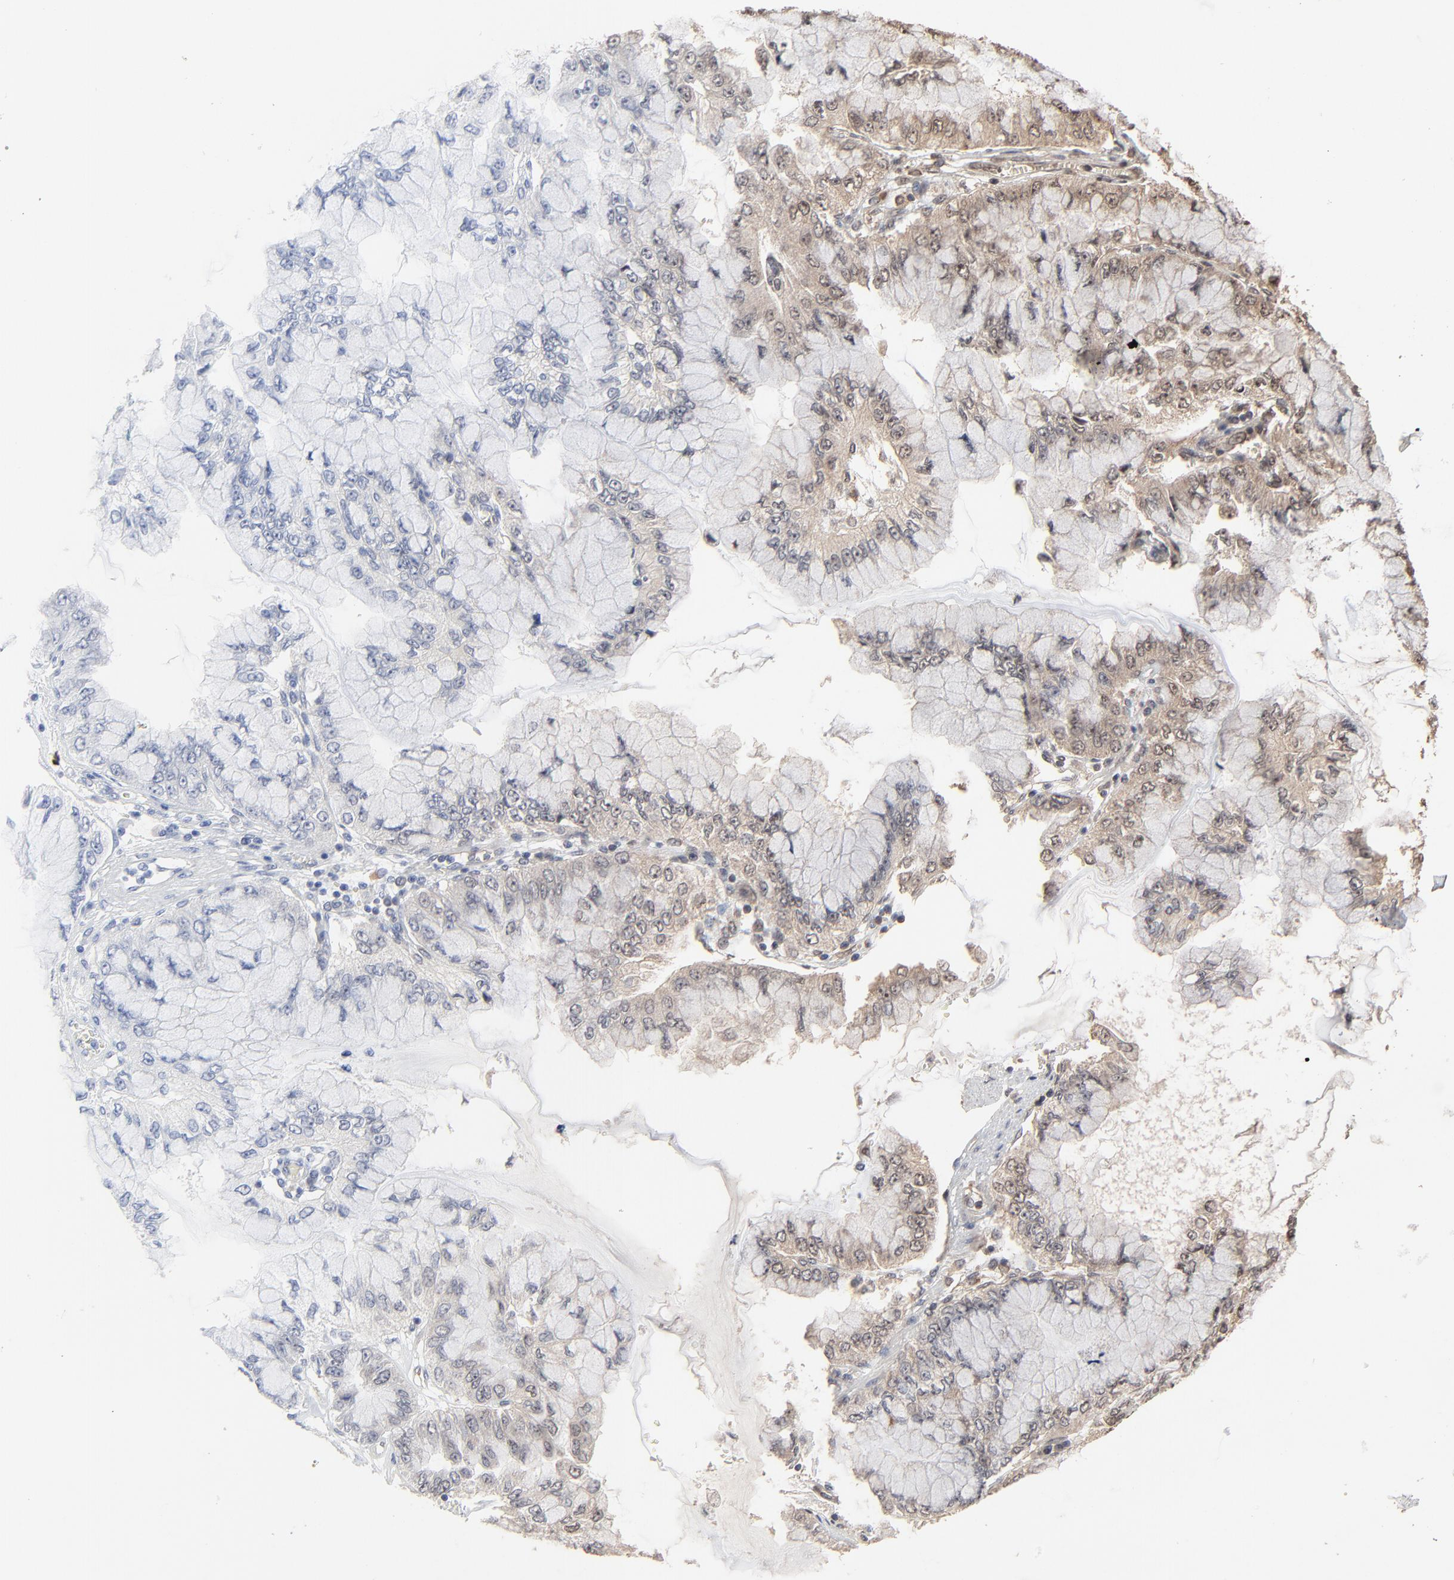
{"staining": {"intensity": "weak", "quantity": ">75%", "location": "cytoplasmic/membranous,nuclear"}, "tissue": "liver cancer", "cell_type": "Tumor cells", "image_type": "cancer", "snomed": [{"axis": "morphology", "description": "Cholangiocarcinoma"}, {"axis": "topography", "description": "Liver"}], "caption": "A brown stain labels weak cytoplasmic/membranous and nuclear positivity of a protein in cholangiocarcinoma (liver) tumor cells.", "gene": "FAM227A", "patient": {"sex": "female", "age": 79}}